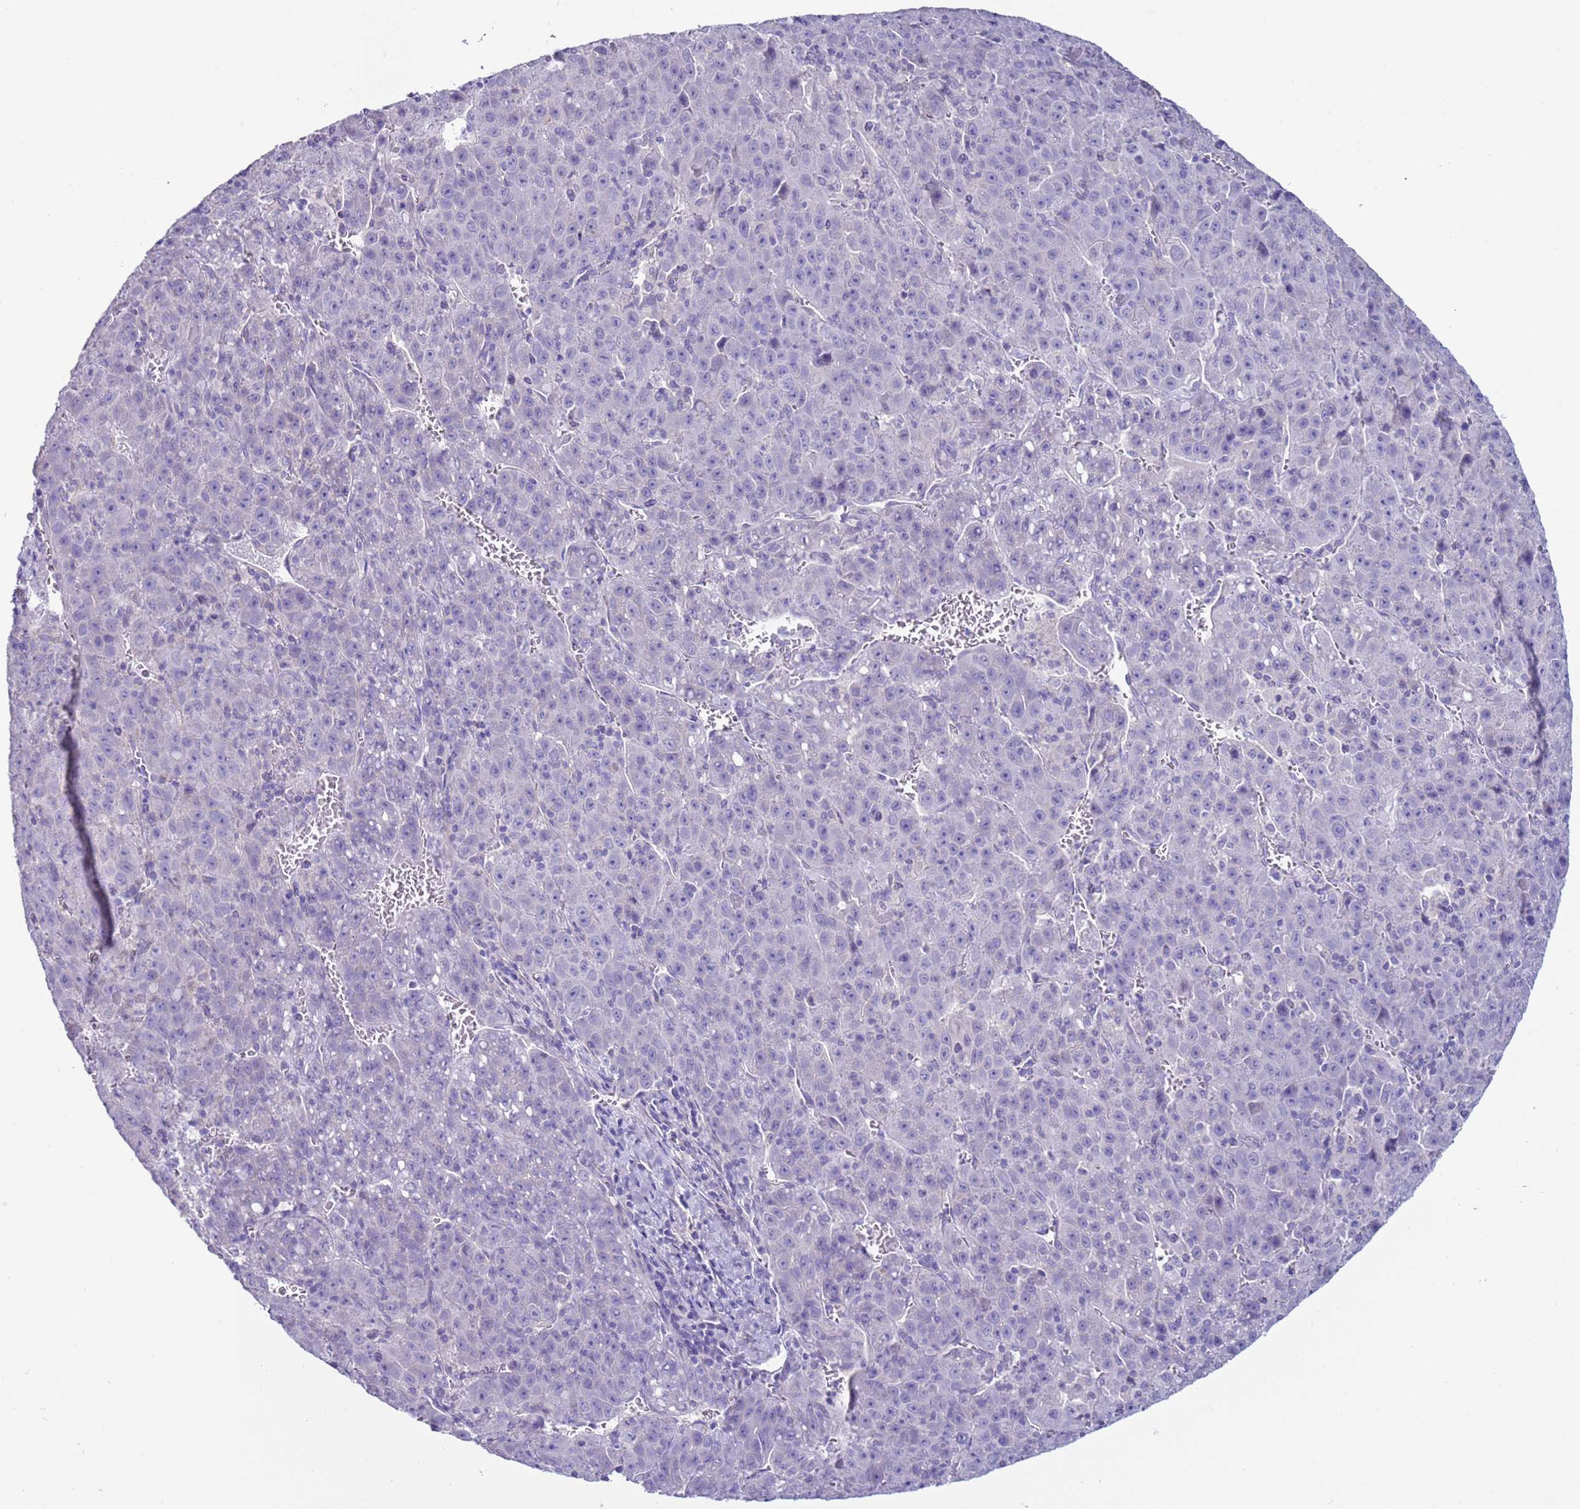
{"staining": {"intensity": "negative", "quantity": "none", "location": "none"}, "tissue": "liver cancer", "cell_type": "Tumor cells", "image_type": "cancer", "snomed": [{"axis": "morphology", "description": "Carcinoma, Hepatocellular, NOS"}, {"axis": "topography", "description": "Liver"}], "caption": "Liver cancer was stained to show a protein in brown. There is no significant positivity in tumor cells.", "gene": "NPAP1", "patient": {"sex": "female", "age": 53}}